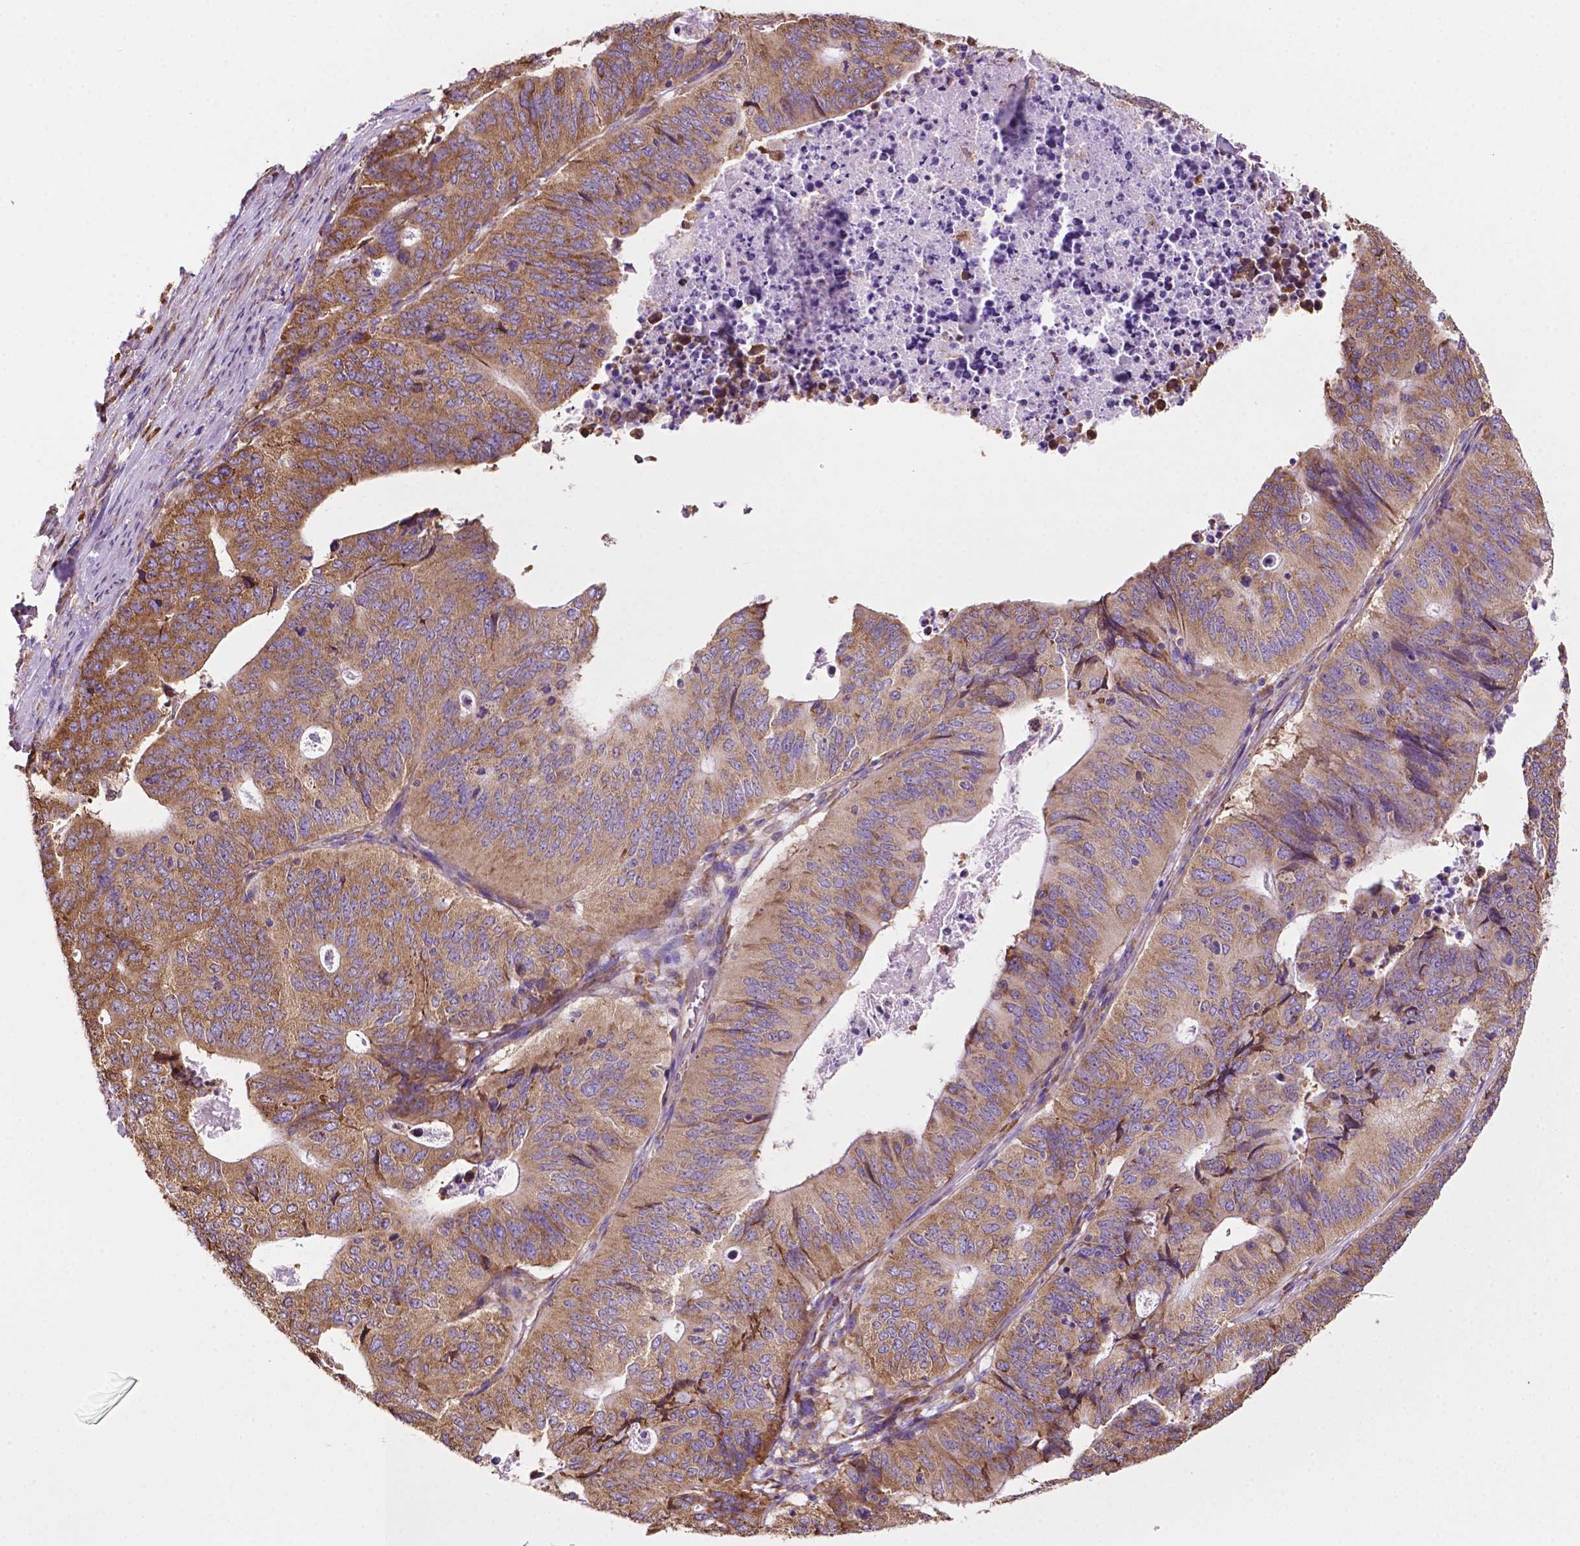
{"staining": {"intensity": "moderate", "quantity": "25%-75%", "location": "cytoplasmic/membranous"}, "tissue": "stomach cancer", "cell_type": "Tumor cells", "image_type": "cancer", "snomed": [{"axis": "morphology", "description": "Adenocarcinoma, NOS"}, {"axis": "topography", "description": "Stomach, upper"}], "caption": "An image of human stomach adenocarcinoma stained for a protein exhibits moderate cytoplasmic/membranous brown staining in tumor cells.", "gene": "RPL29", "patient": {"sex": "female", "age": 67}}